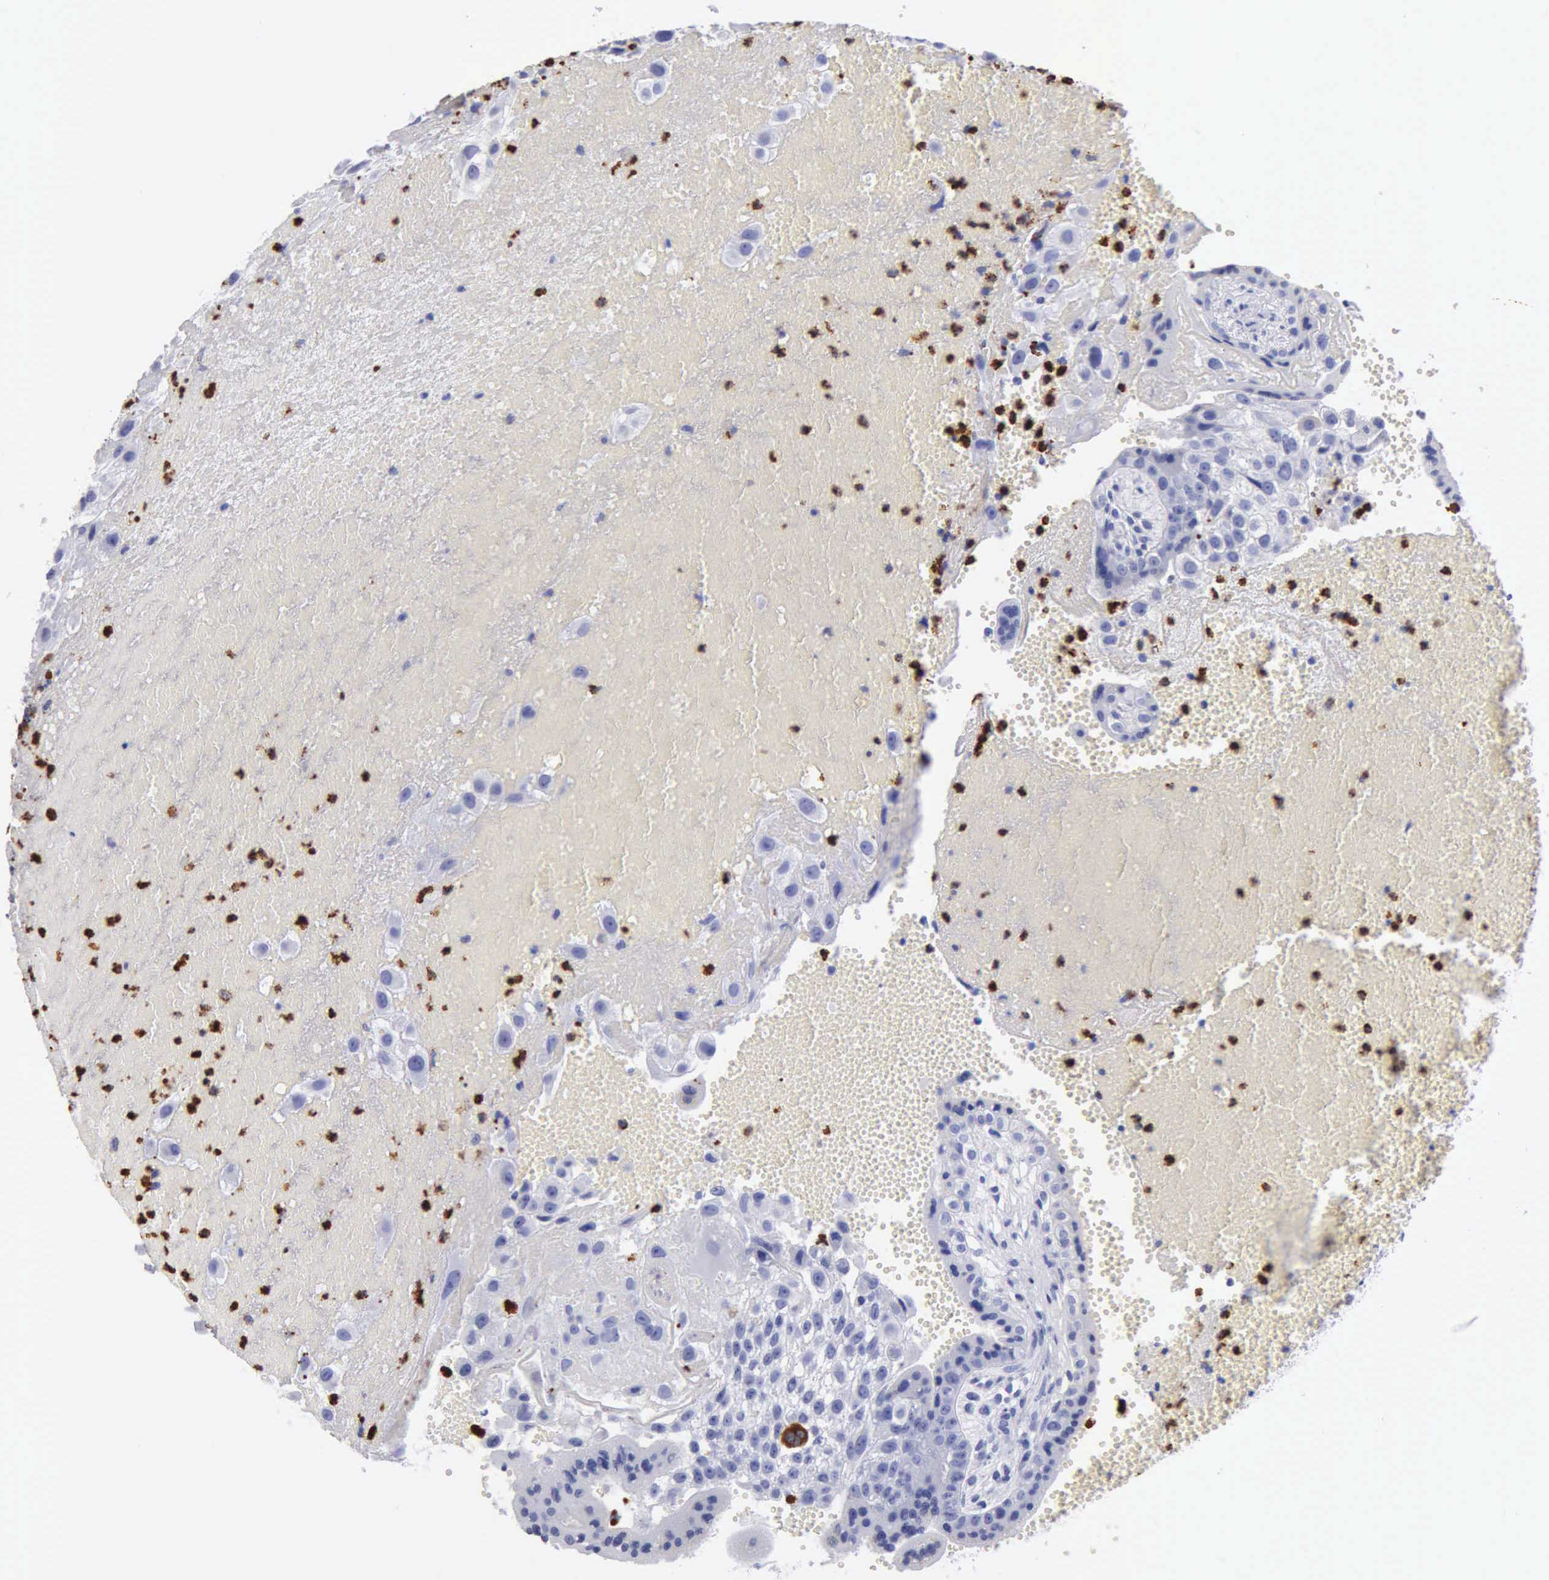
{"staining": {"intensity": "negative", "quantity": "none", "location": "none"}, "tissue": "placenta", "cell_type": "Decidual cells", "image_type": "normal", "snomed": [{"axis": "morphology", "description": "Normal tissue, NOS"}, {"axis": "topography", "description": "Placenta"}], "caption": "IHC image of unremarkable human placenta stained for a protein (brown), which demonstrates no positivity in decidual cells.", "gene": "CTSG", "patient": {"sex": "female", "age": 30}}